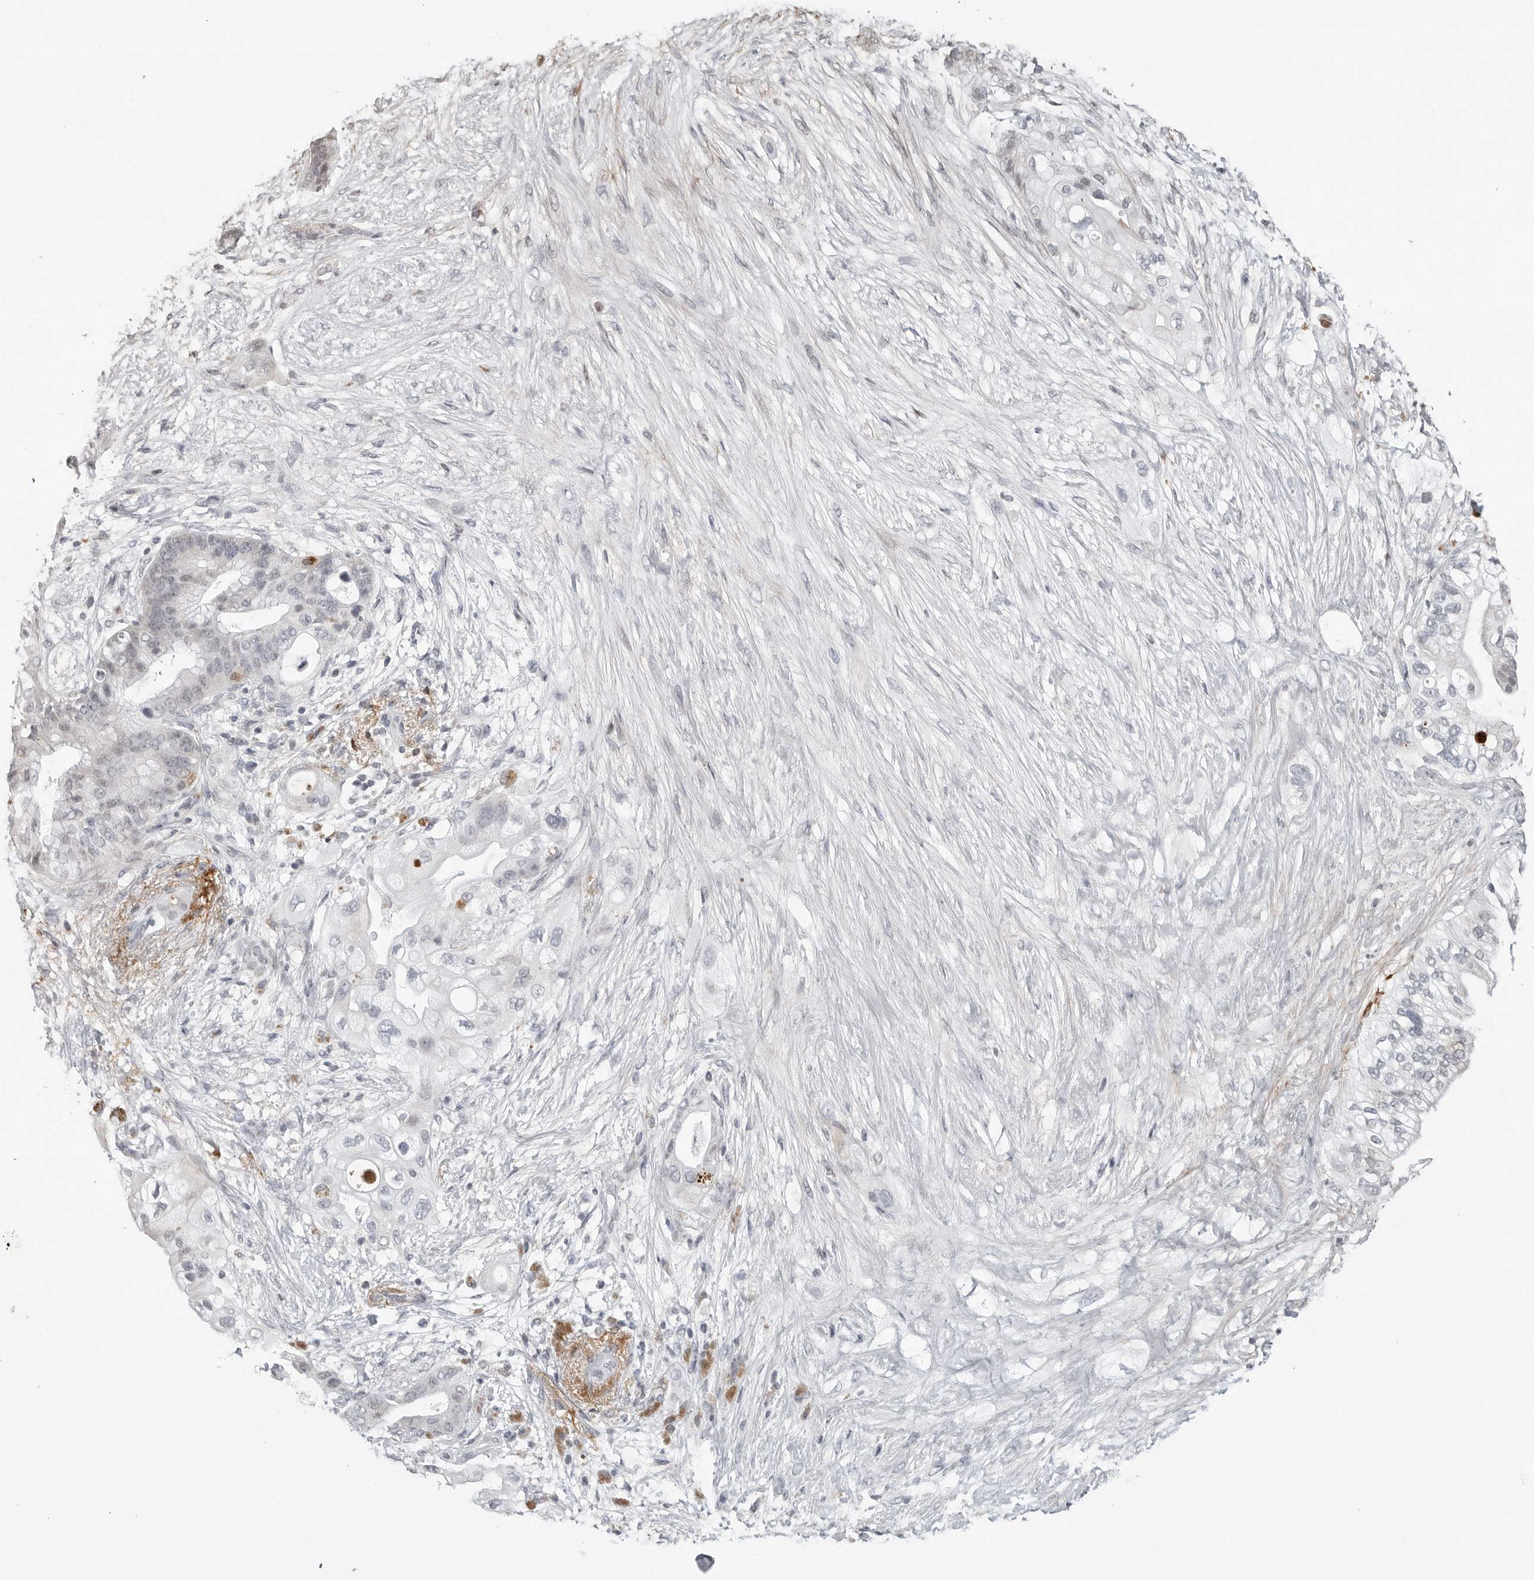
{"staining": {"intensity": "negative", "quantity": "none", "location": "none"}, "tissue": "pancreatic cancer", "cell_type": "Tumor cells", "image_type": "cancer", "snomed": [{"axis": "morphology", "description": "Adenocarcinoma, NOS"}, {"axis": "topography", "description": "Pancreas"}], "caption": "This is an immunohistochemistry histopathology image of human pancreatic adenocarcinoma. There is no positivity in tumor cells.", "gene": "CXCR5", "patient": {"sex": "male", "age": 53}}